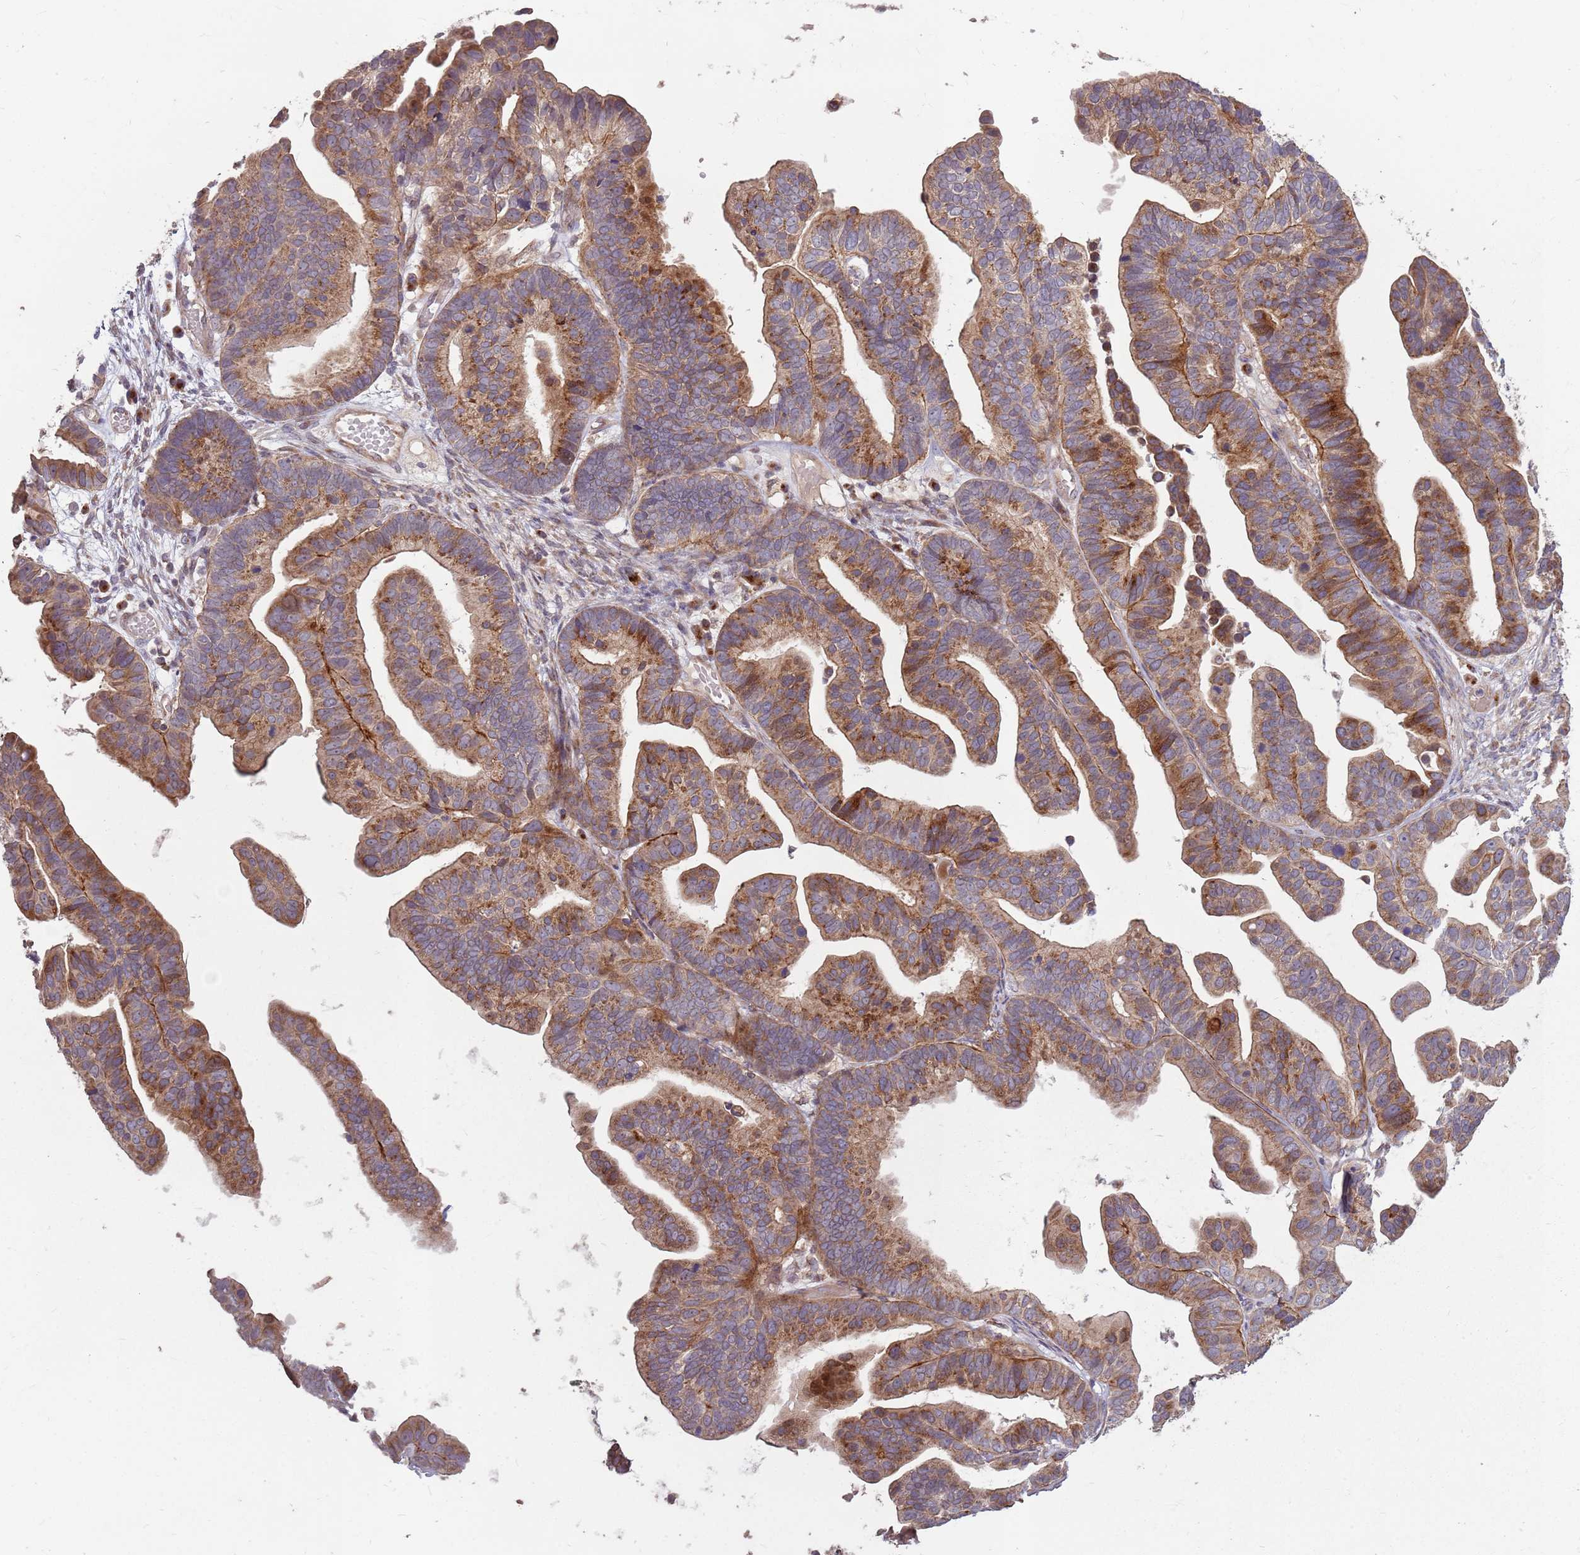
{"staining": {"intensity": "moderate", "quantity": ">75%", "location": "cytoplasmic/membranous"}, "tissue": "ovarian cancer", "cell_type": "Tumor cells", "image_type": "cancer", "snomed": [{"axis": "morphology", "description": "Cystadenocarcinoma, serous, NOS"}, {"axis": "topography", "description": "Ovary"}], "caption": "Brown immunohistochemical staining in ovarian cancer demonstrates moderate cytoplasmic/membranous positivity in approximately >75% of tumor cells. (DAB (3,3'-diaminobenzidine) = brown stain, brightfield microscopy at high magnification).", "gene": "PLD6", "patient": {"sex": "female", "age": 56}}